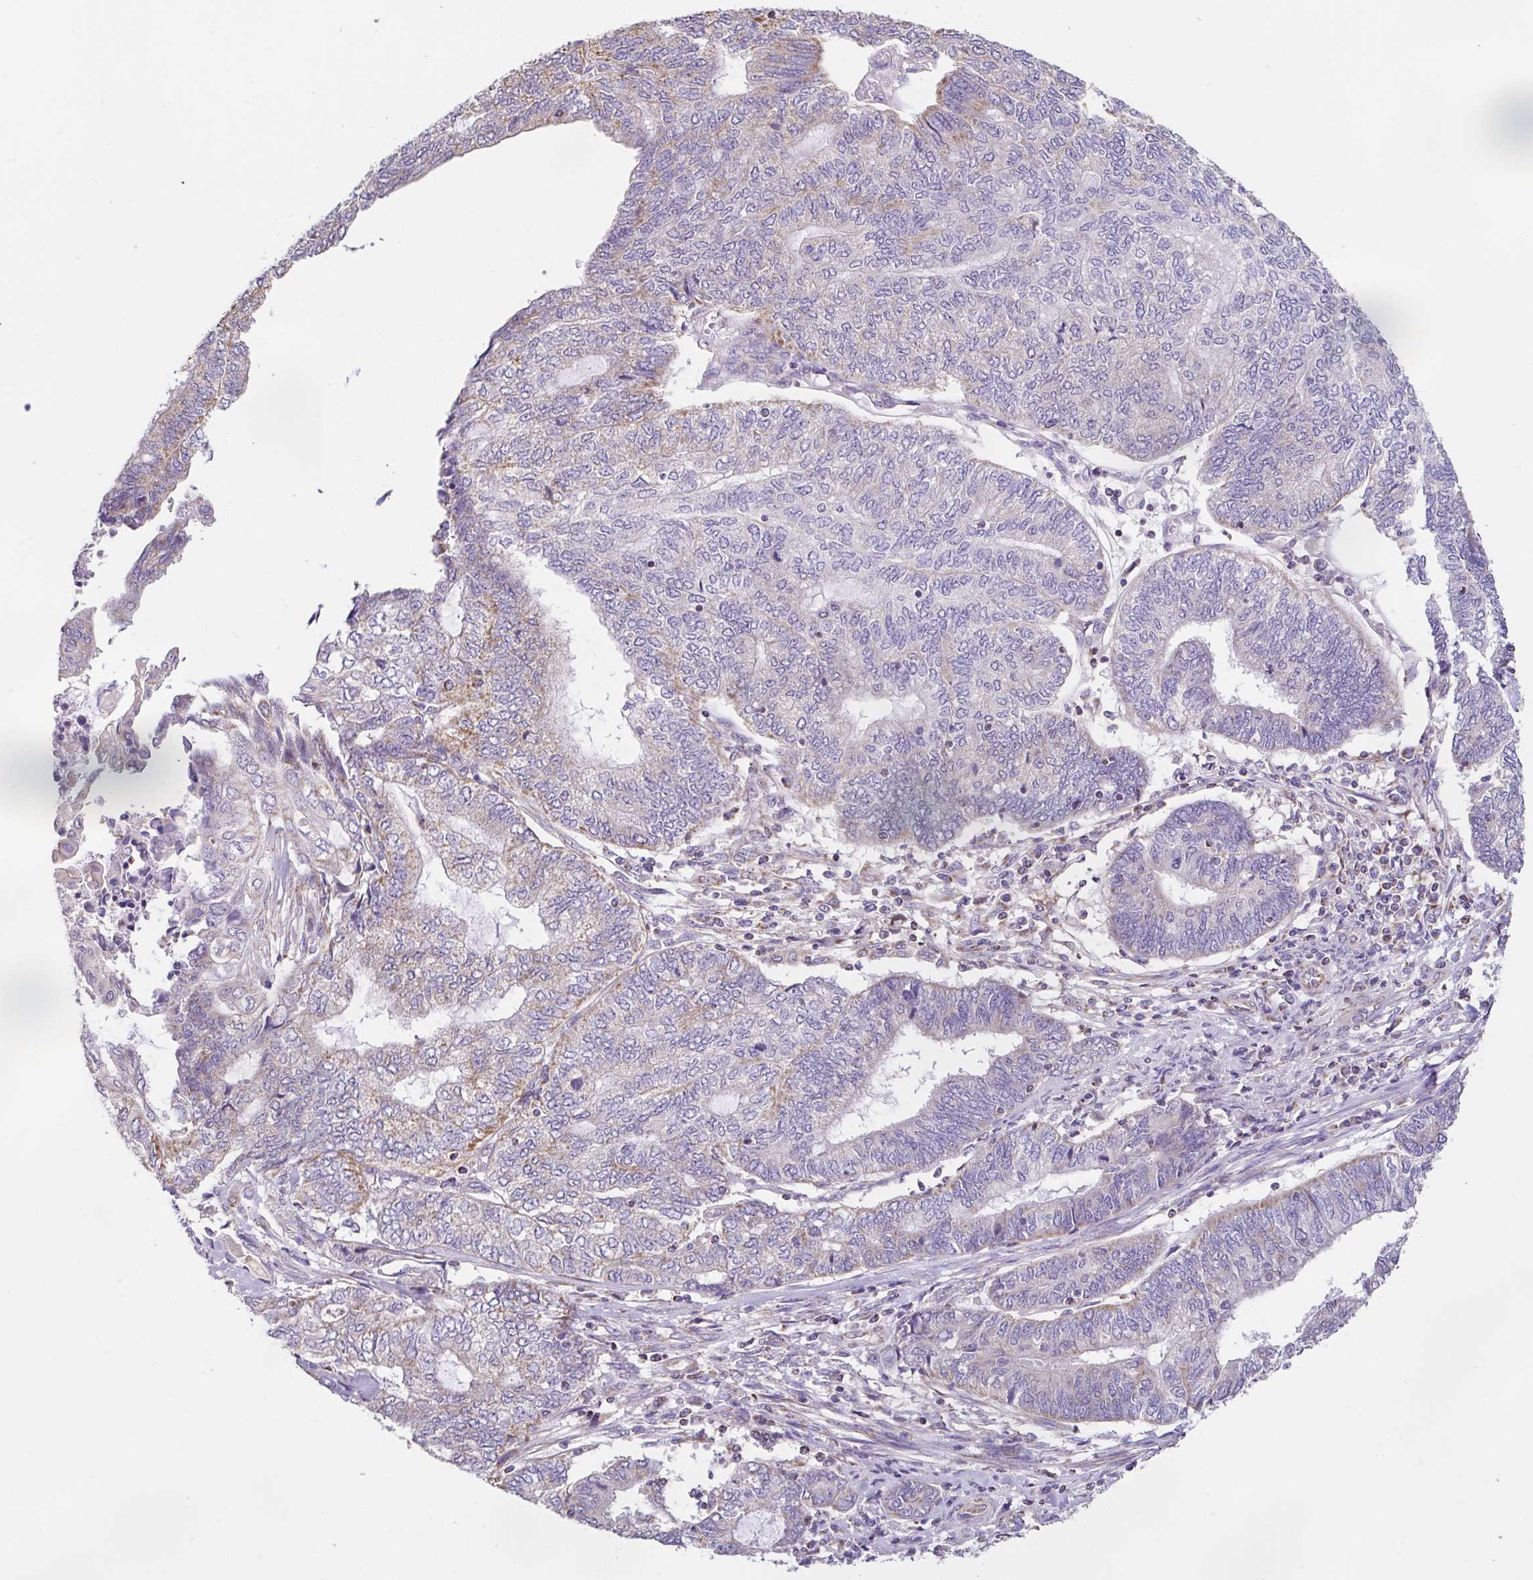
{"staining": {"intensity": "weak", "quantity": "<25%", "location": "cytoplasmic/membranous"}, "tissue": "endometrial cancer", "cell_type": "Tumor cells", "image_type": "cancer", "snomed": [{"axis": "morphology", "description": "Adenocarcinoma, NOS"}, {"axis": "topography", "description": "Uterus"}, {"axis": "topography", "description": "Endometrium"}], "caption": "Immunohistochemistry histopathology image of neoplastic tissue: human endometrial adenocarcinoma stained with DAB exhibits no significant protein expression in tumor cells.", "gene": "GINM1", "patient": {"sex": "female", "age": 70}}